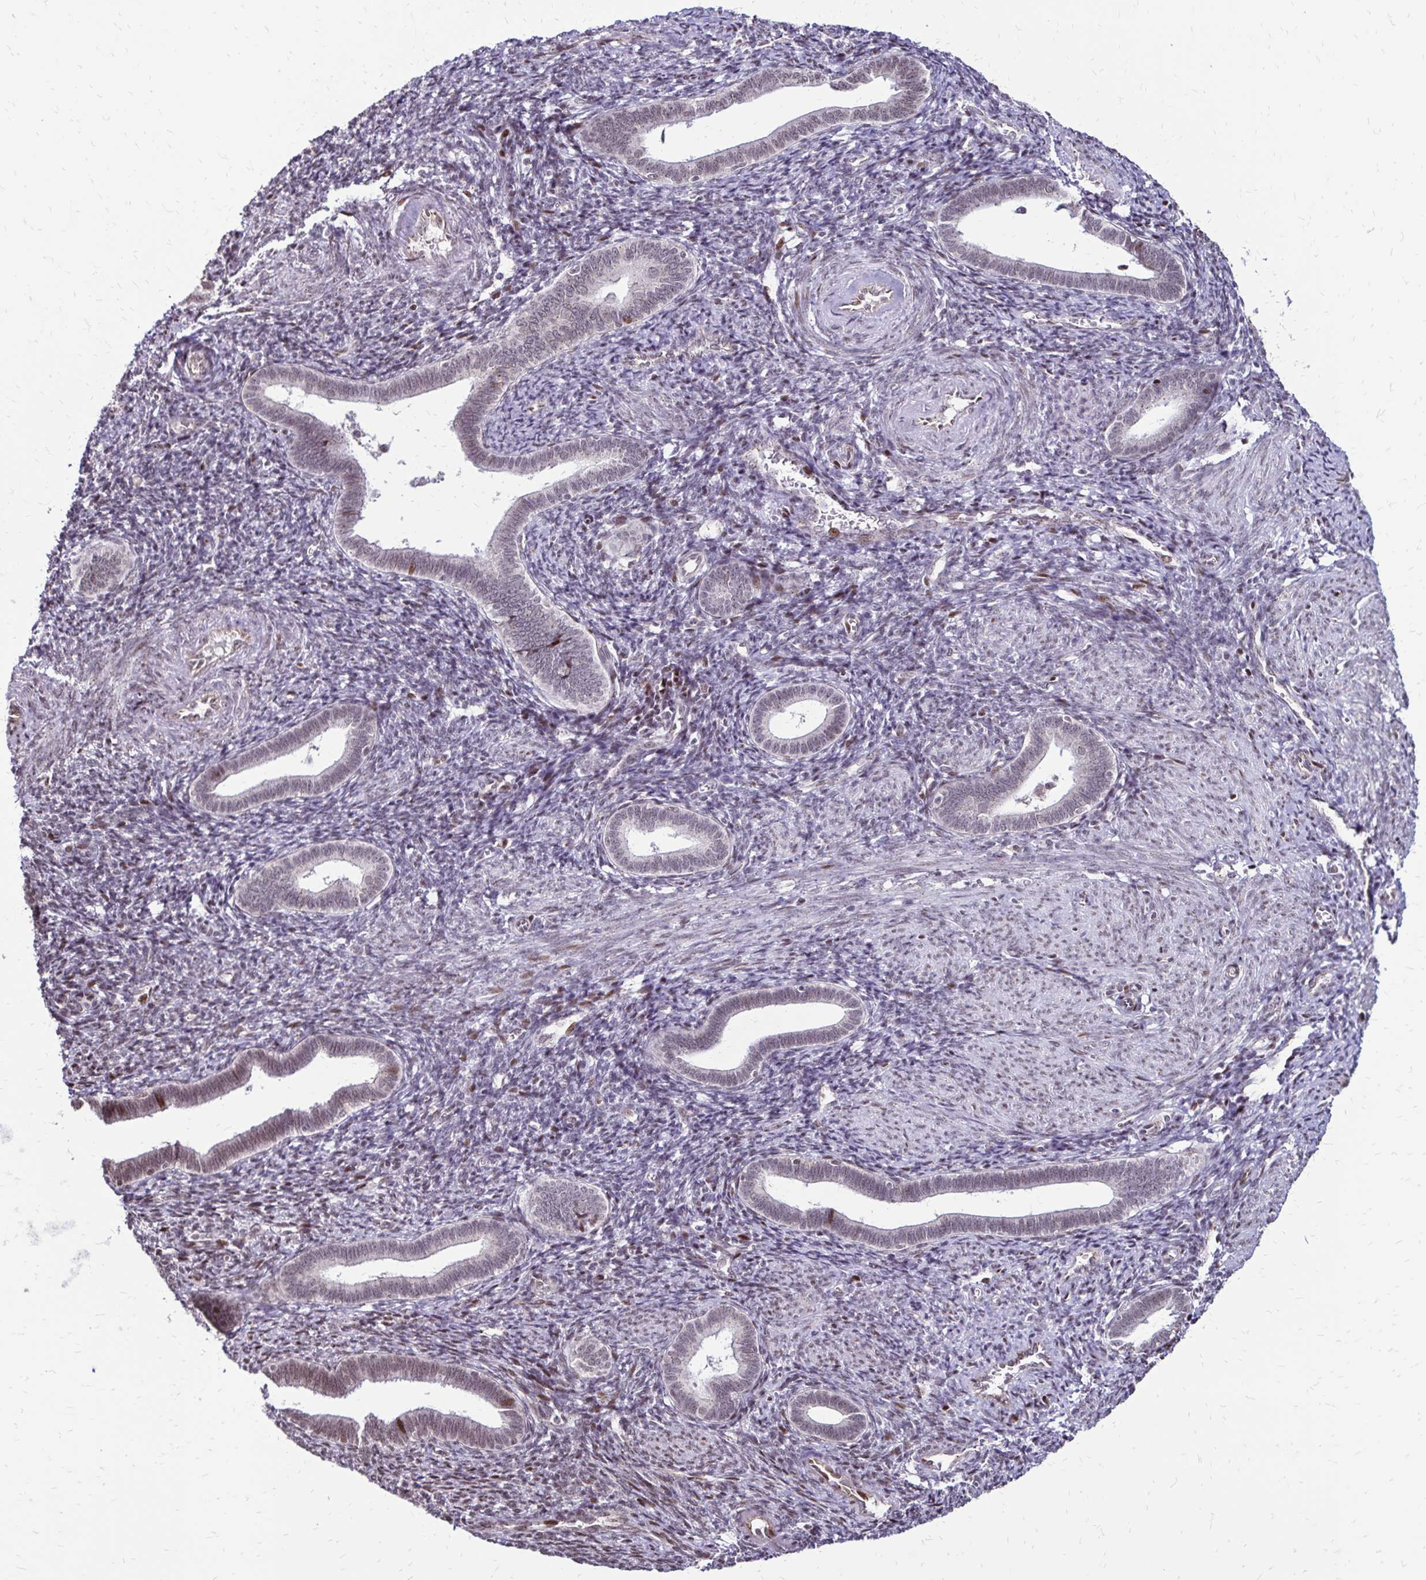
{"staining": {"intensity": "weak", "quantity": "25%-75%", "location": "nuclear"}, "tissue": "endometrium", "cell_type": "Cells in endometrial stroma", "image_type": "normal", "snomed": [{"axis": "morphology", "description": "Normal tissue, NOS"}, {"axis": "topography", "description": "Endometrium"}], "caption": "IHC image of benign endometrium: endometrium stained using IHC reveals low levels of weak protein expression localized specifically in the nuclear of cells in endometrial stroma, appearing as a nuclear brown color.", "gene": "TOB1", "patient": {"sex": "female", "age": 41}}